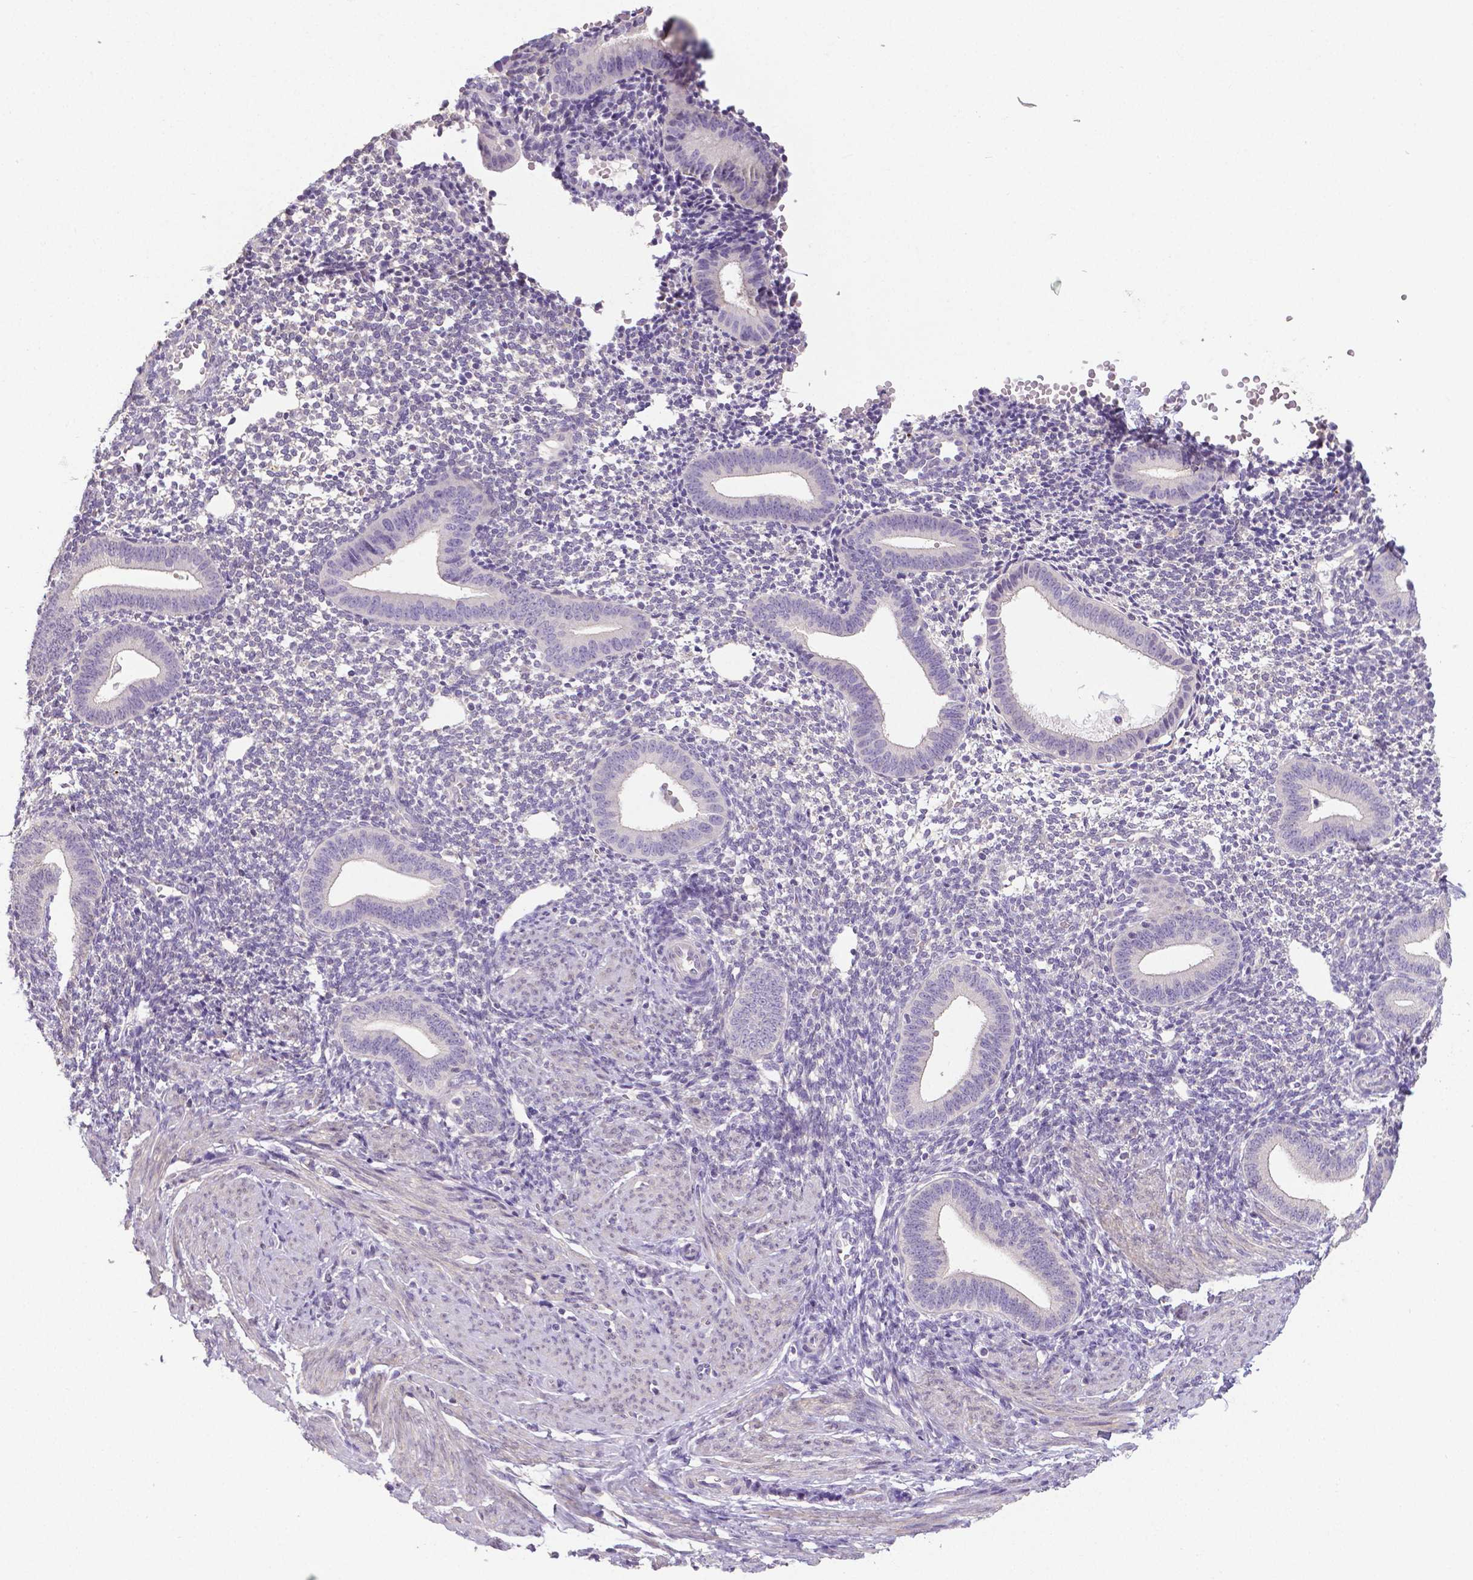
{"staining": {"intensity": "negative", "quantity": "none", "location": "none"}, "tissue": "endometrium", "cell_type": "Cells in endometrial stroma", "image_type": "normal", "snomed": [{"axis": "morphology", "description": "Normal tissue, NOS"}, {"axis": "topography", "description": "Endometrium"}], "caption": "A micrograph of endometrium stained for a protein shows no brown staining in cells in endometrial stroma.", "gene": "CRMP1", "patient": {"sex": "female", "age": 40}}